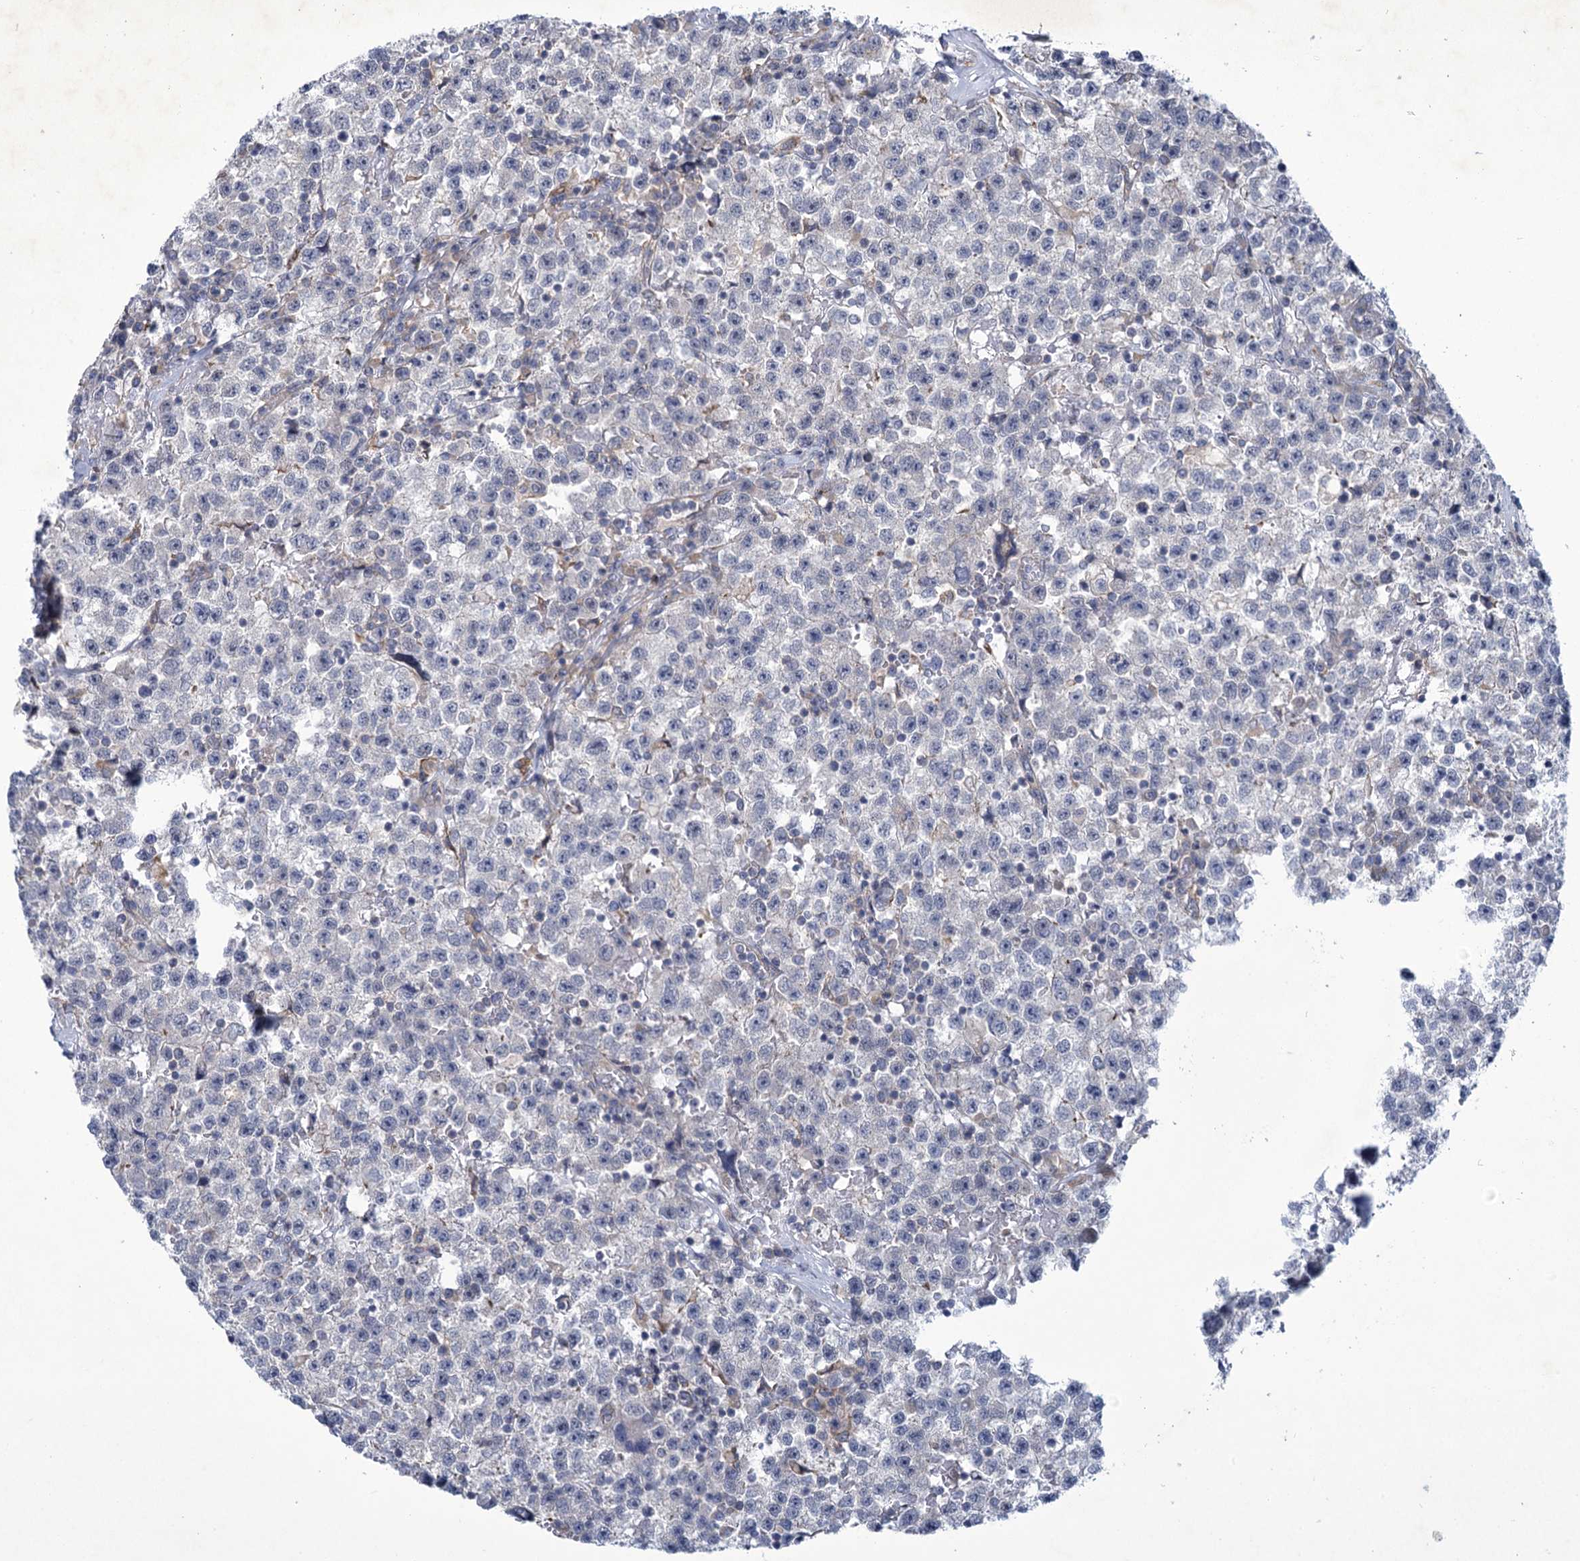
{"staining": {"intensity": "negative", "quantity": "none", "location": "none"}, "tissue": "testis cancer", "cell_type": "Tumor cells", "image_type": "cancer", "snomed": [{"axis": "morphology", "description": "Seminoma, NOS"}, {"axis": "topography", "description": "Testis"}], "caption": "A high-resolution image shows IHC staining of testis cancer, which shows no significant expression in tumor cells.", "gene": "MBLAC2", "patient": {"sex": "male", "age": 22}}